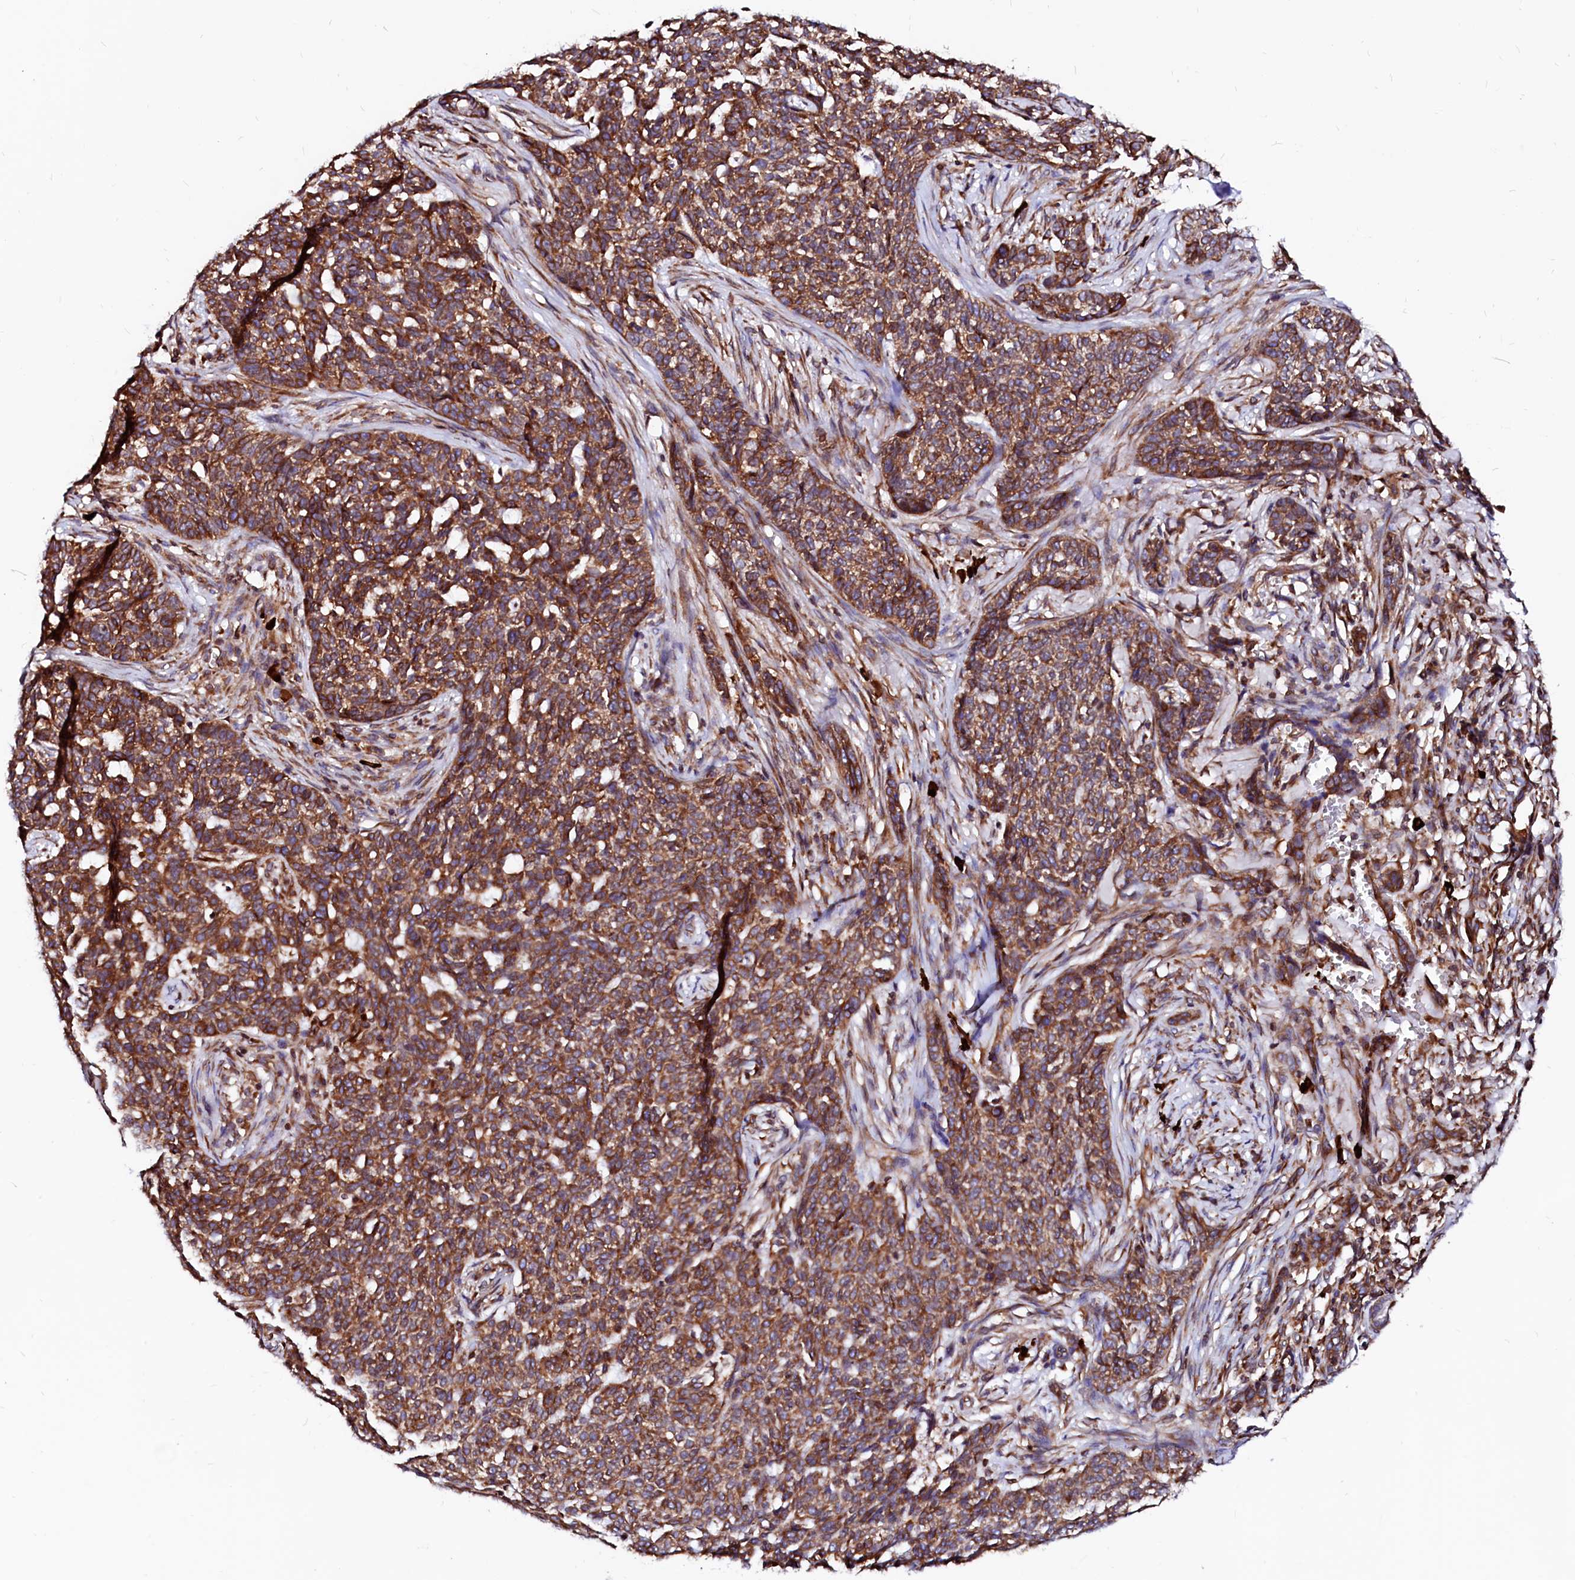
{"staining": {"intensity": "strong", "quantity": ">75%", "location": "cytoplasmic/membranous"}, "tissue": "skin cancer", "cell_type": "Tumor cells", "image_type": "cancer", "snomed": [{"axis": "morphology", "description": "Basal cell carcinoma"}, {"axis": "topography", "description": "Skin"}], "caption": "Skin cancer was stained to show a protein in brown. There is high levels of strong cytoplasmic/membranous staining in approximately >75% of tumor cells. (Brightfield microscopy of DAB IHC at high magnification).", "gene": "DERL1", "patient": {"sex": "male", "age": 85}}